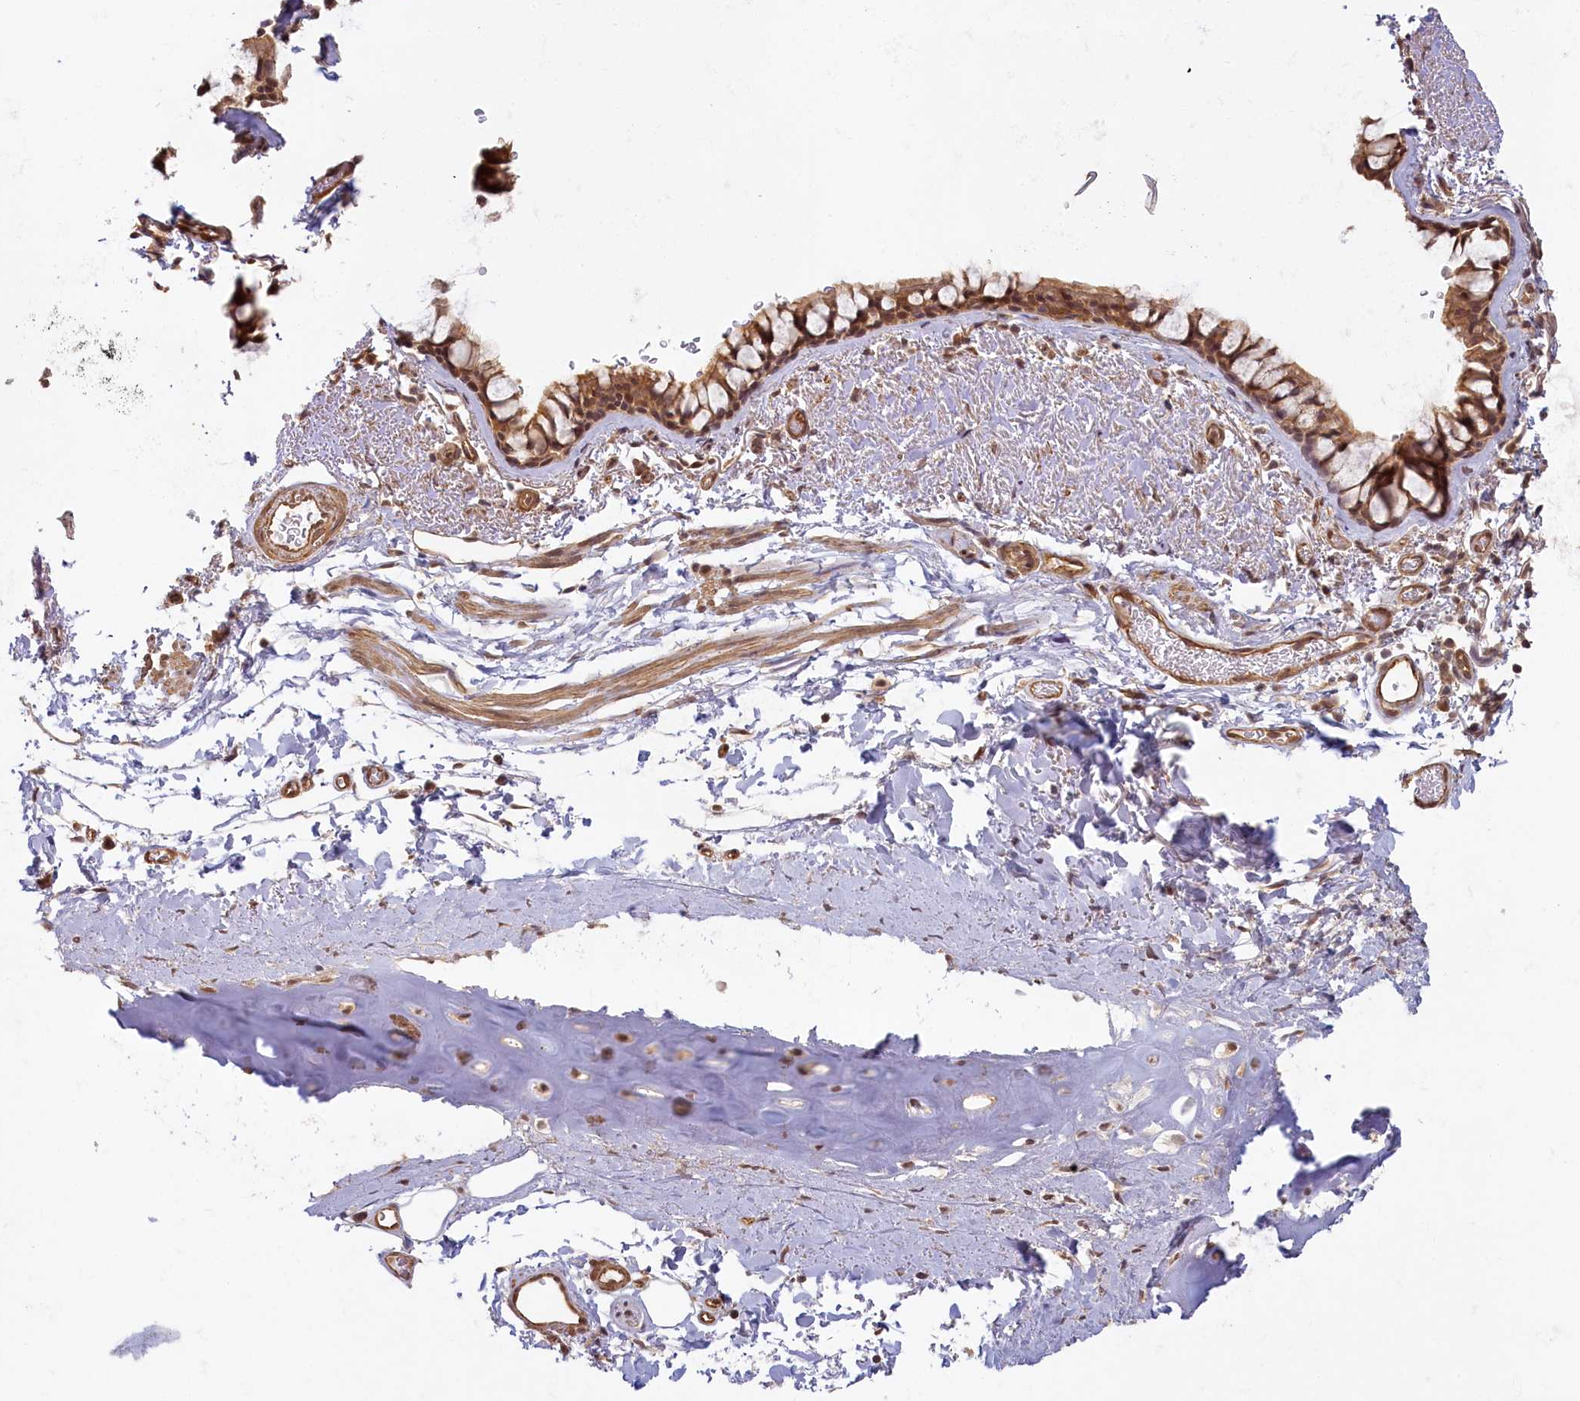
{"staining": {"intensity": "moderate", "quantity": ">75%", "location": "cytoplasmic/membranous,nuclear"}, "tissue": "bronchus", "cell_type": "Respiratory epithelial cells", "image_type": "normal", "snomed": [{"axis": "morphology", "description": "Normal tissue, NOS"}, {"axis": "topography", "description": "Bronchus"}], "caption": "Approximately >75% of respiratory epithelial cells in unremarkable human bronchus exhibit moderate cytoplasmic/membranous,nuclear protein expression as visualized by brown immunohistochemical staining.", "gene": "C19orf44", "patient": {"sex": "male", "age": 65}}